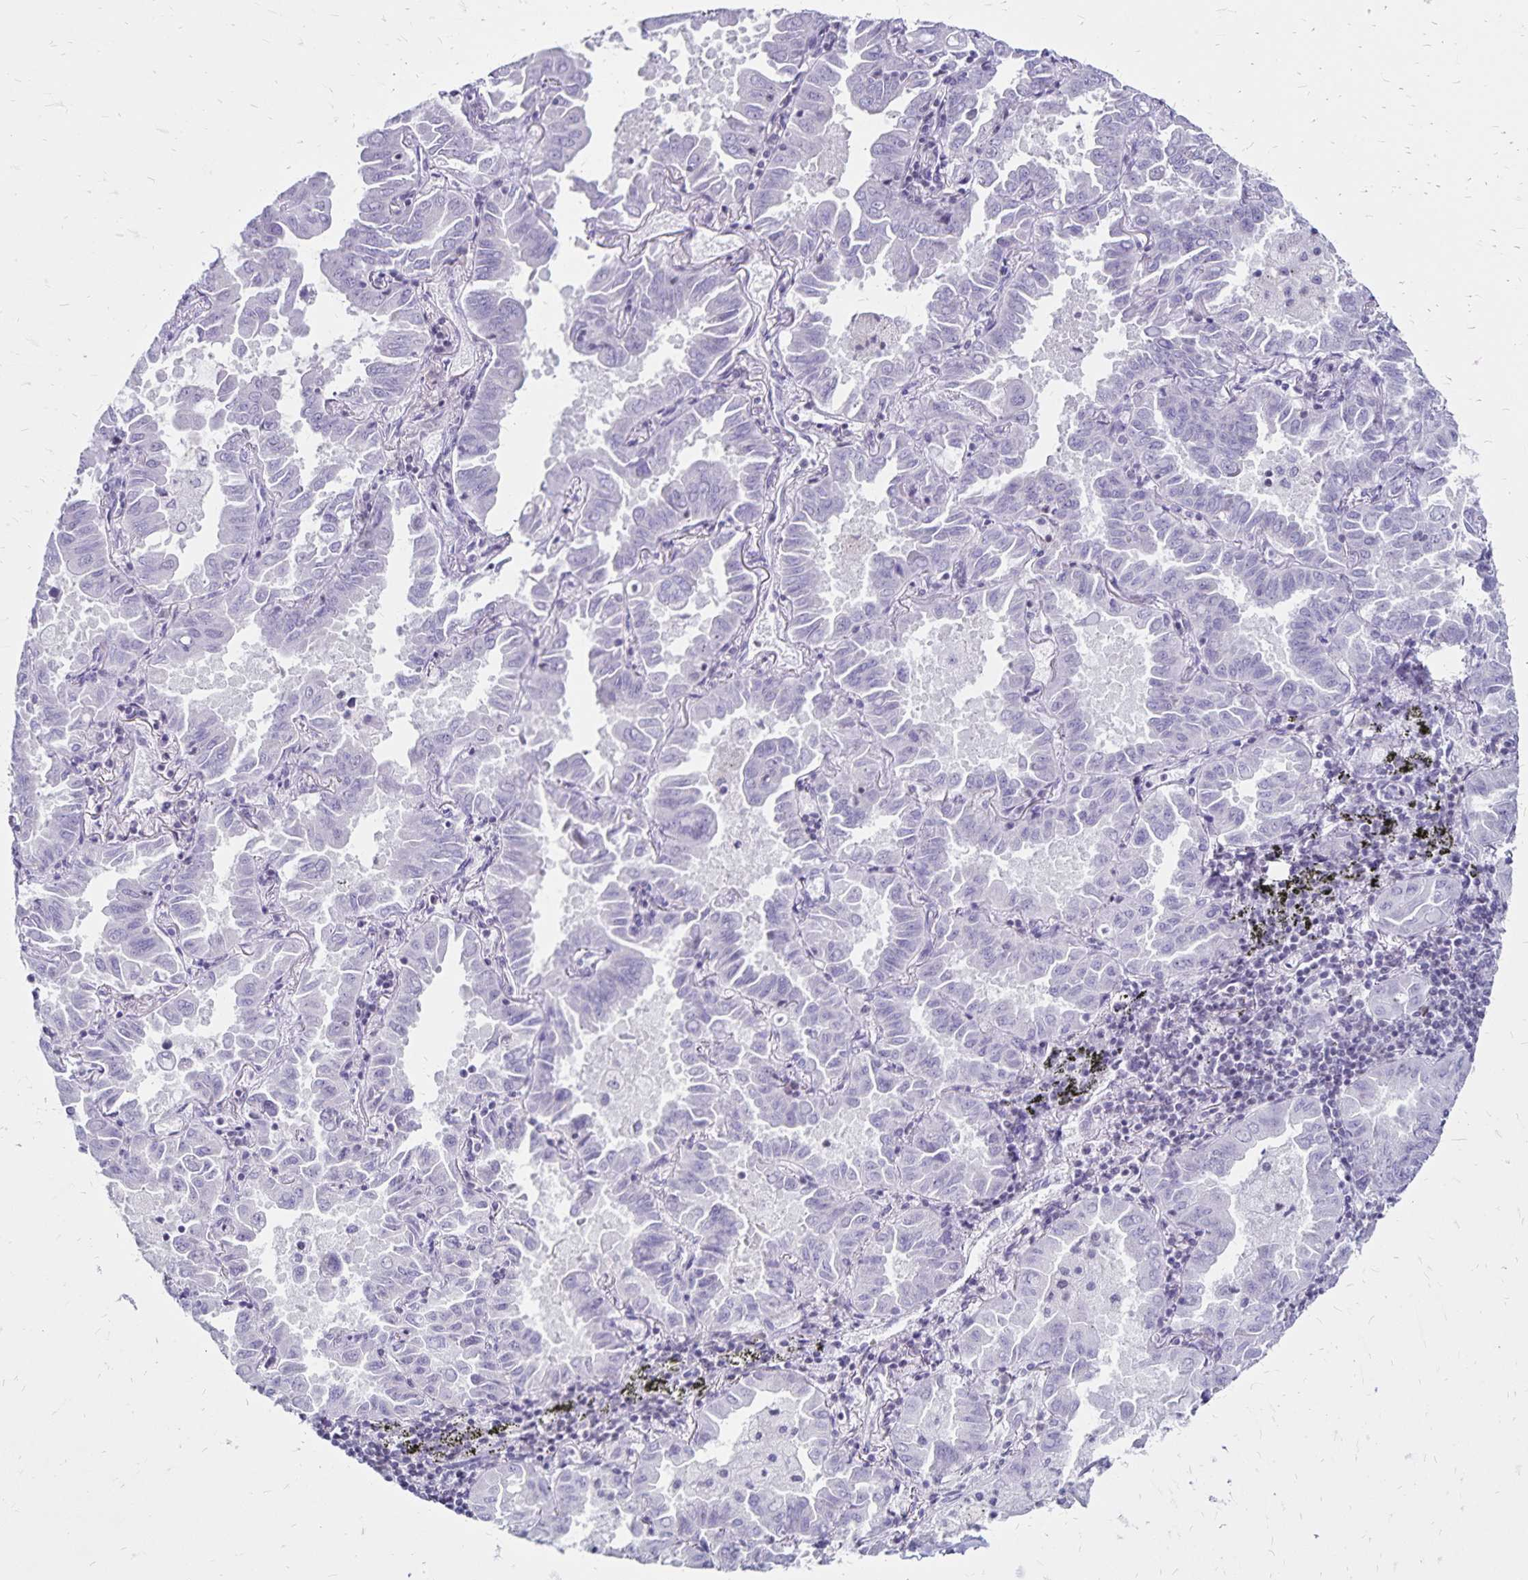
{"staining": {"intensity": "negative", "quantity": "none", "location": "none"}, "tissue": "lung cancer", "cell_type": "Tumor cells", "image_type": "cancer", "snomed": [{"axis": "morphology", "description": "Adenocarcinoma, NOS"}, {"axis": "topography", "description": "Lung"}], "caption": "Immunohistochemistry (IHC) micrograph of human adenocarcinoma (lung) stained for a protein (brown), which shows no positivity in tumor cells.", "gene": "IKZF1", "patient": {"sex": "male", "age": 64}}